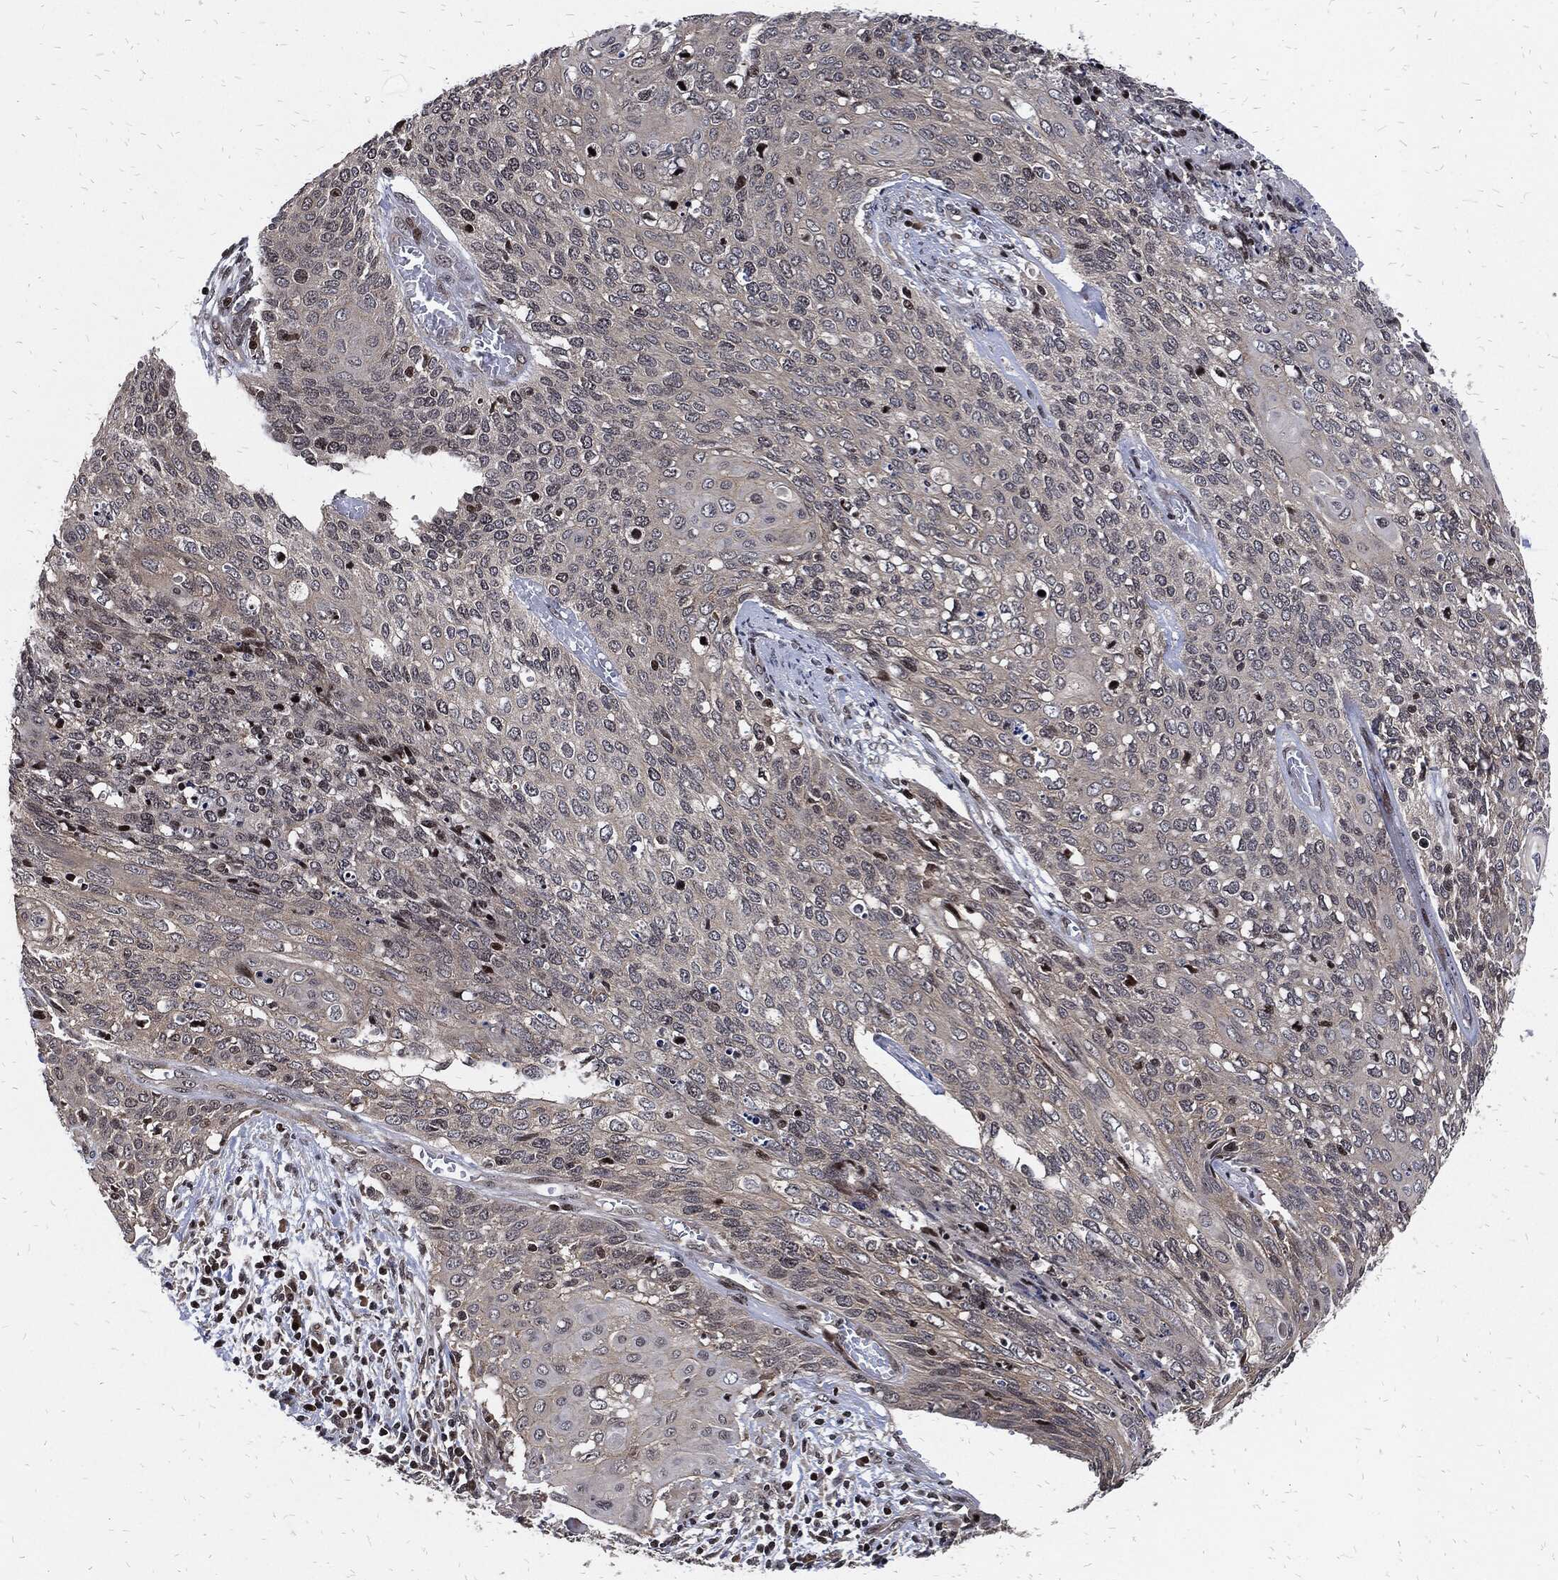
{"staining": {"intensity": "negative", "quantity": "none", "location": "none"}, "tissue": "cervical cancer", "cell_type": "Tumor cells", "image_type": "cancer", "snomed": [{"axis": "morphology", "description": "Squamous cell carcinoma, NOS"}, {"axis": "topography", "description": "Cervix"}], "caption": "Tumor cells are negative for brown protein staining in squamous cell carcinoma (cervical).", "gene": "ZNF775", "patient": {"sex": "female", "age": 39}}